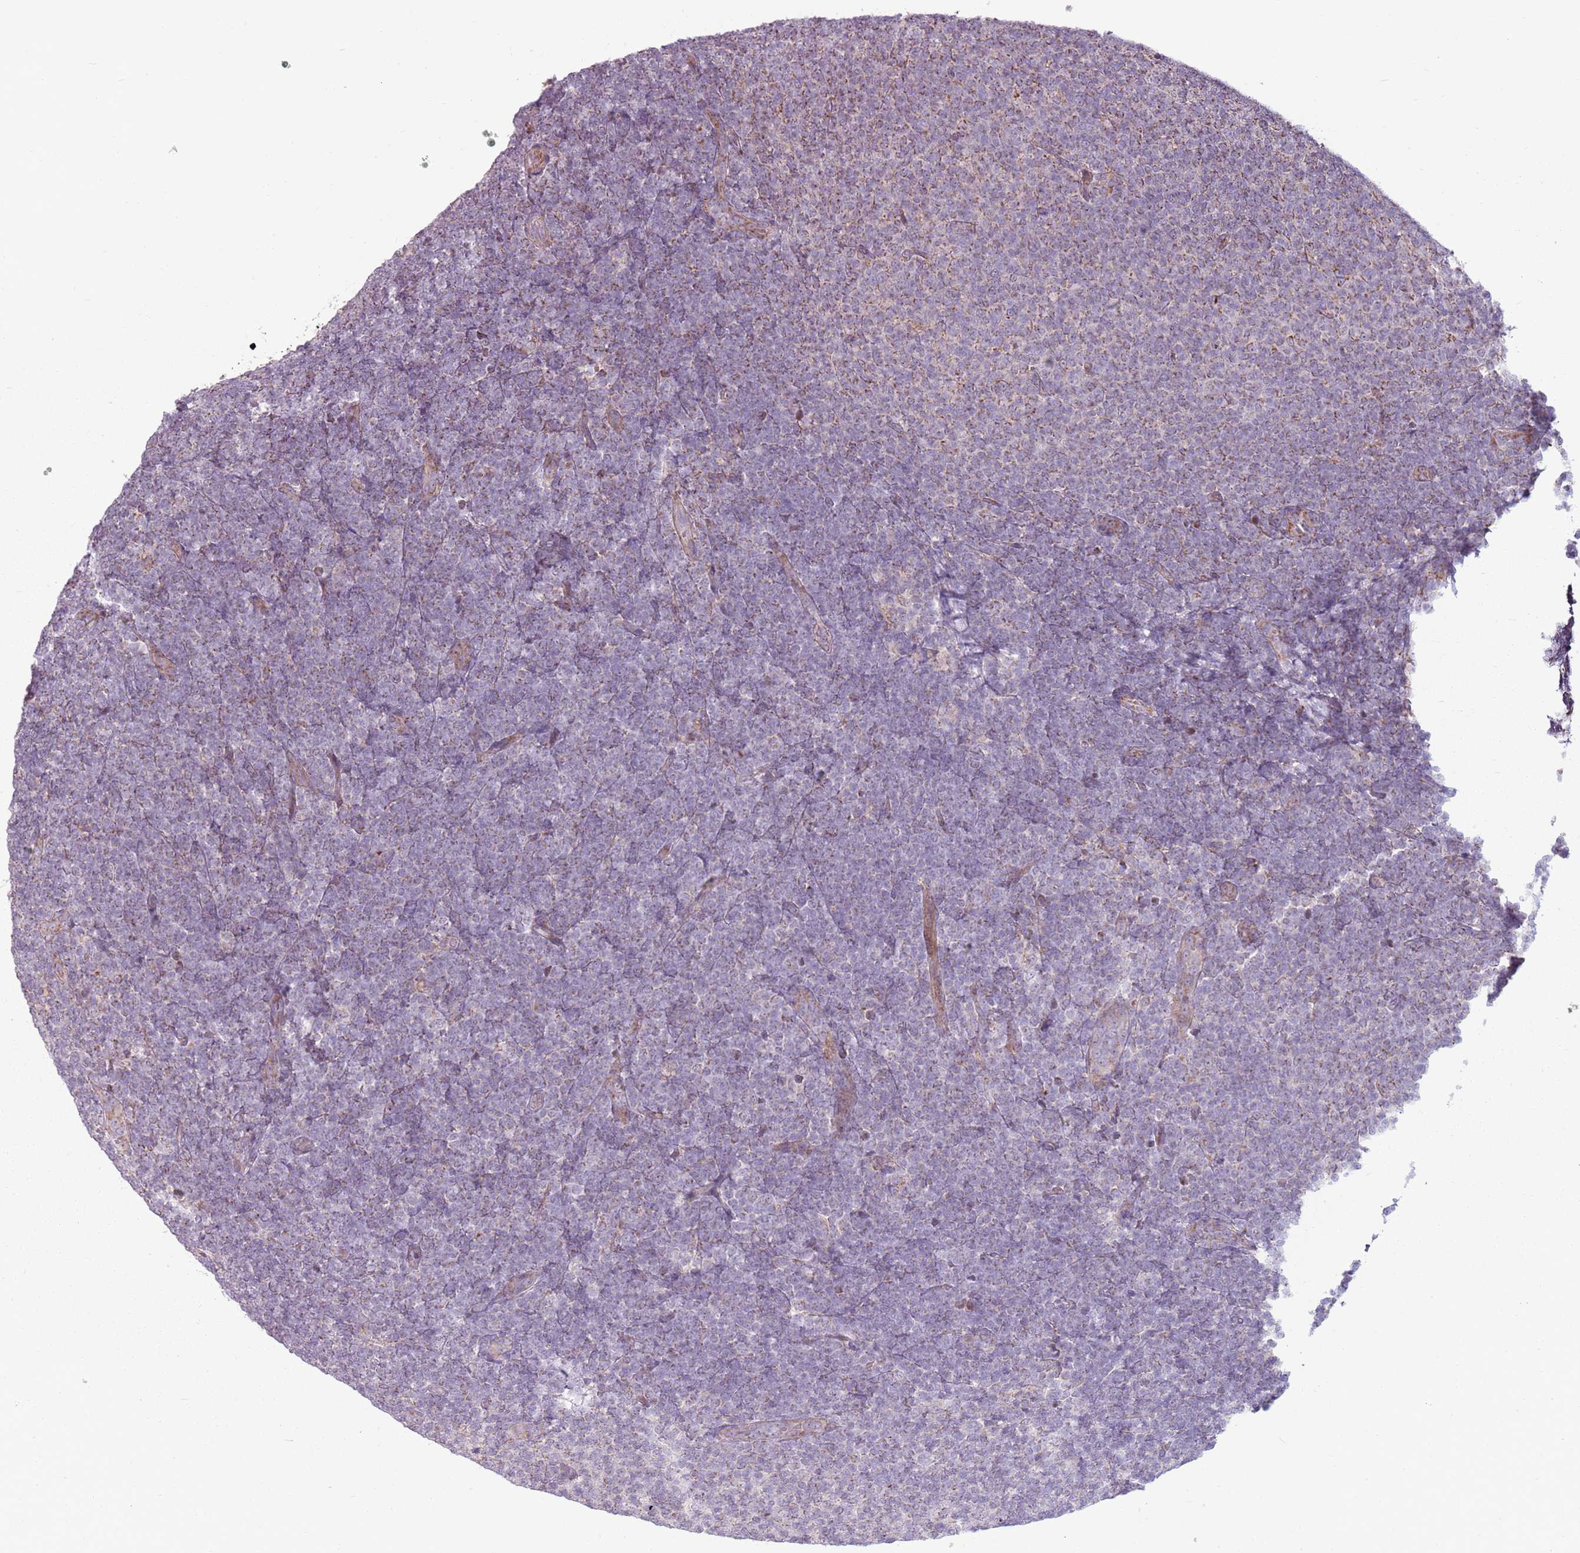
{"staining": {"intensity": "moderate", "quantity": "<25%", "location": "cytoplasmic/membranous"}, "tissue": "lymphoma", "cell_type": "Tumor cells", "image_type": "cancer", "snomed": [{"axis": "morphology", "description": "Malignant lymphoma, non-Hodgkin's type, Low grade"}, {"axis": "topography", "description": "Lymph node"}], "caption": "Lymphoma stained for a protein reveals moderate cytoplasmic/membranous positivity in tumor cells.", "gene": "ZNF530", "patient": {"sex": "male", "age": 66}}